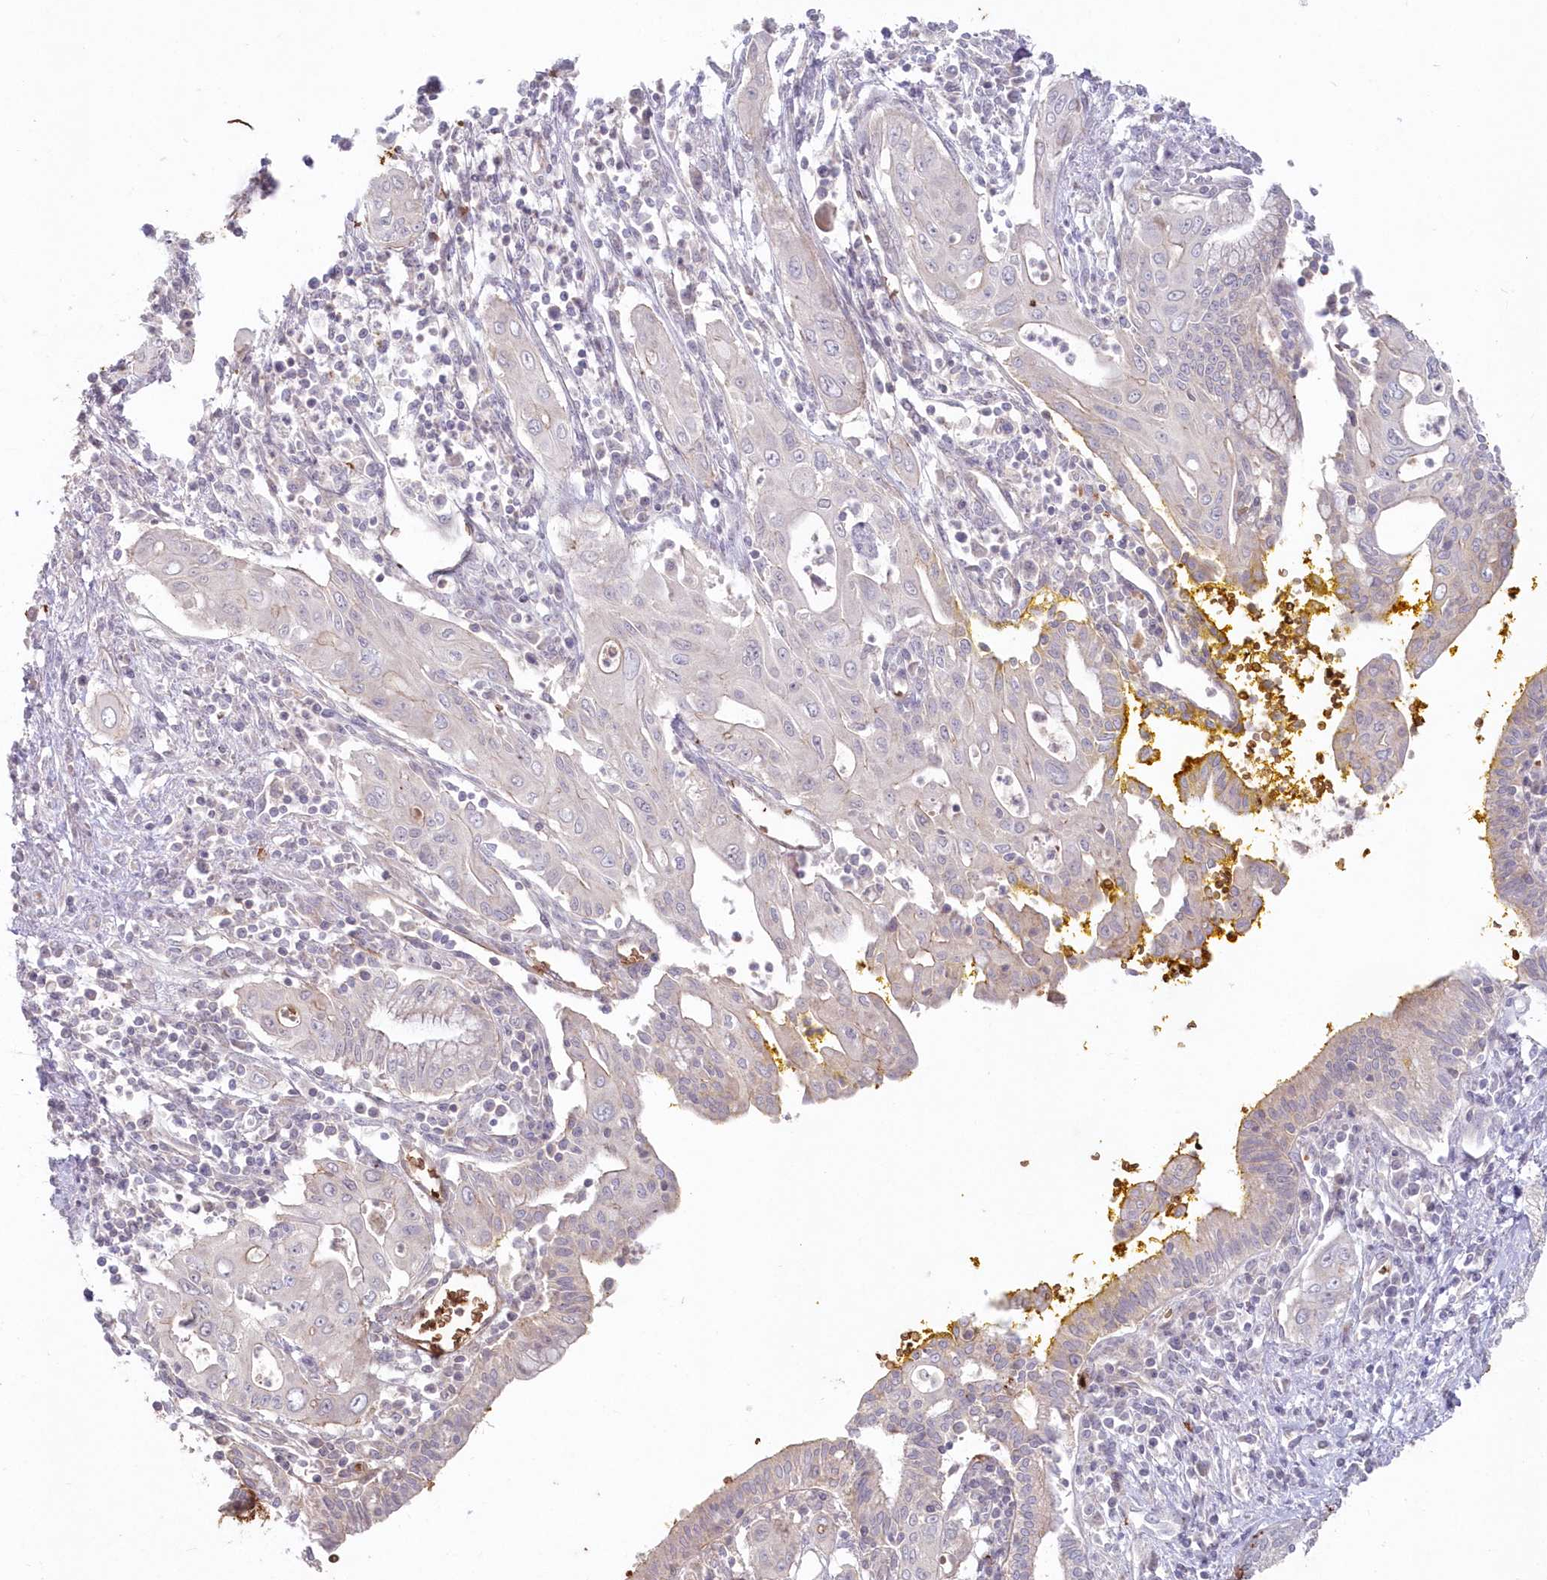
{"staining": {"intensity": "negative", "quantity": "none", "location": "none"}, "tissue": "pancreatic cancer", "cell_type": "Tumor cells", "image_type": "cancer", "snomed": [{"axis": "morphology", "description": "Adenocarcinoma, NOS"}, {"axis": "topography", "description": "Pancreas"}], "caption": "Immunohistochemical staining of human pancreatic cancer demonstrates no significant staining in tumor cells.", "gene": "SERINC1", "patient": {"sex": "male", "age": 58}}